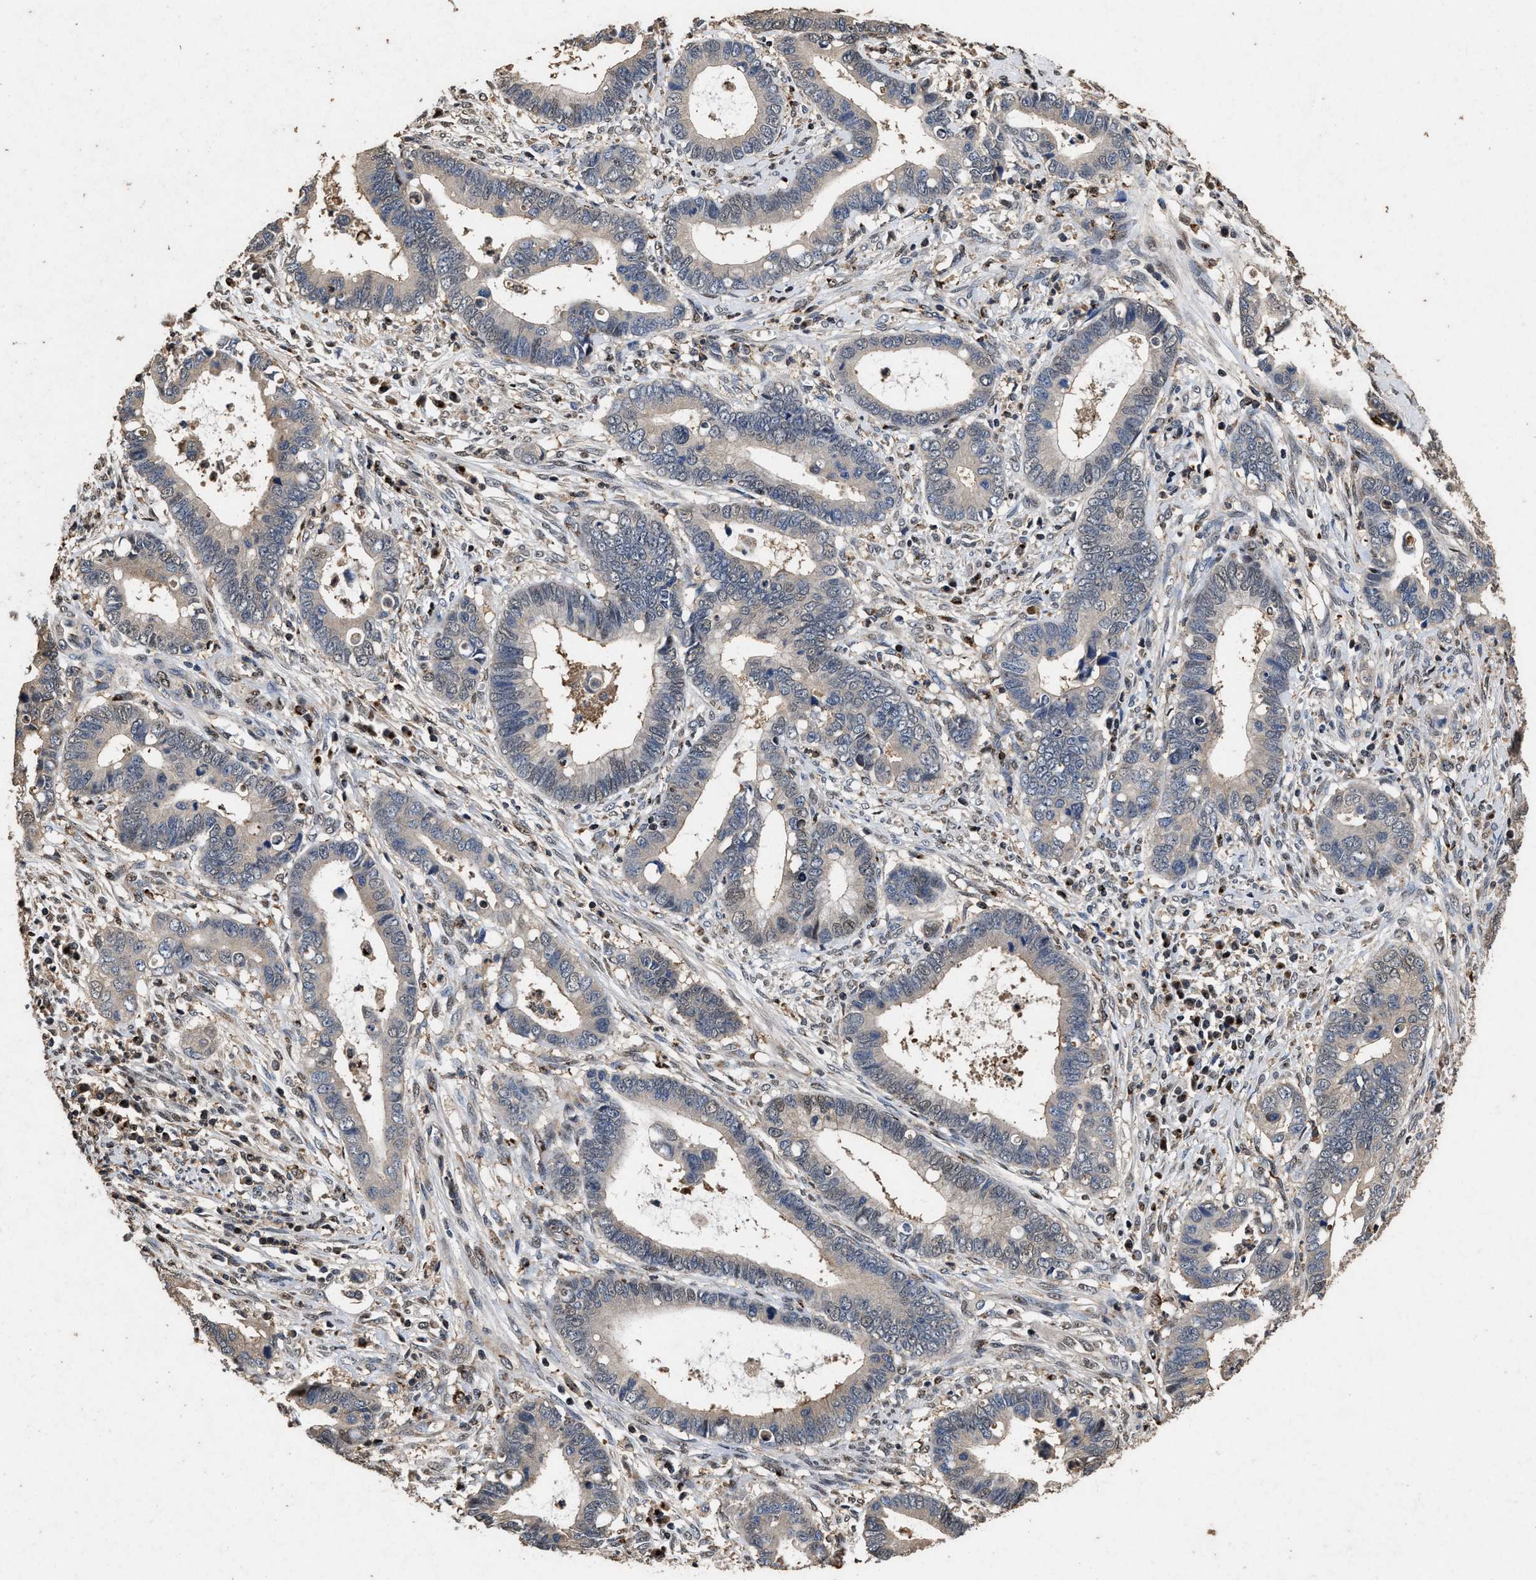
{"staining": {"intensity": "weak", "quantity": "<25%", "location": "cytoplasmic/membranous,nuclear"}, "tissue": "cervical cancer", "cell_type": "Tumor cells", "image_type": "cancer", "snomed": [{"axis": "morphology", "description": "Adenocarcinoma, NOS"}, {"axis": "topography", "description": "Cervix"}], "caption": "Cervical cancer (adenocarcinoma) was stained to show a protein in brown. There is no significant expression in tumor cells.", "gene": "TPST2", "patient": {"sex": "female", "age": 44}}